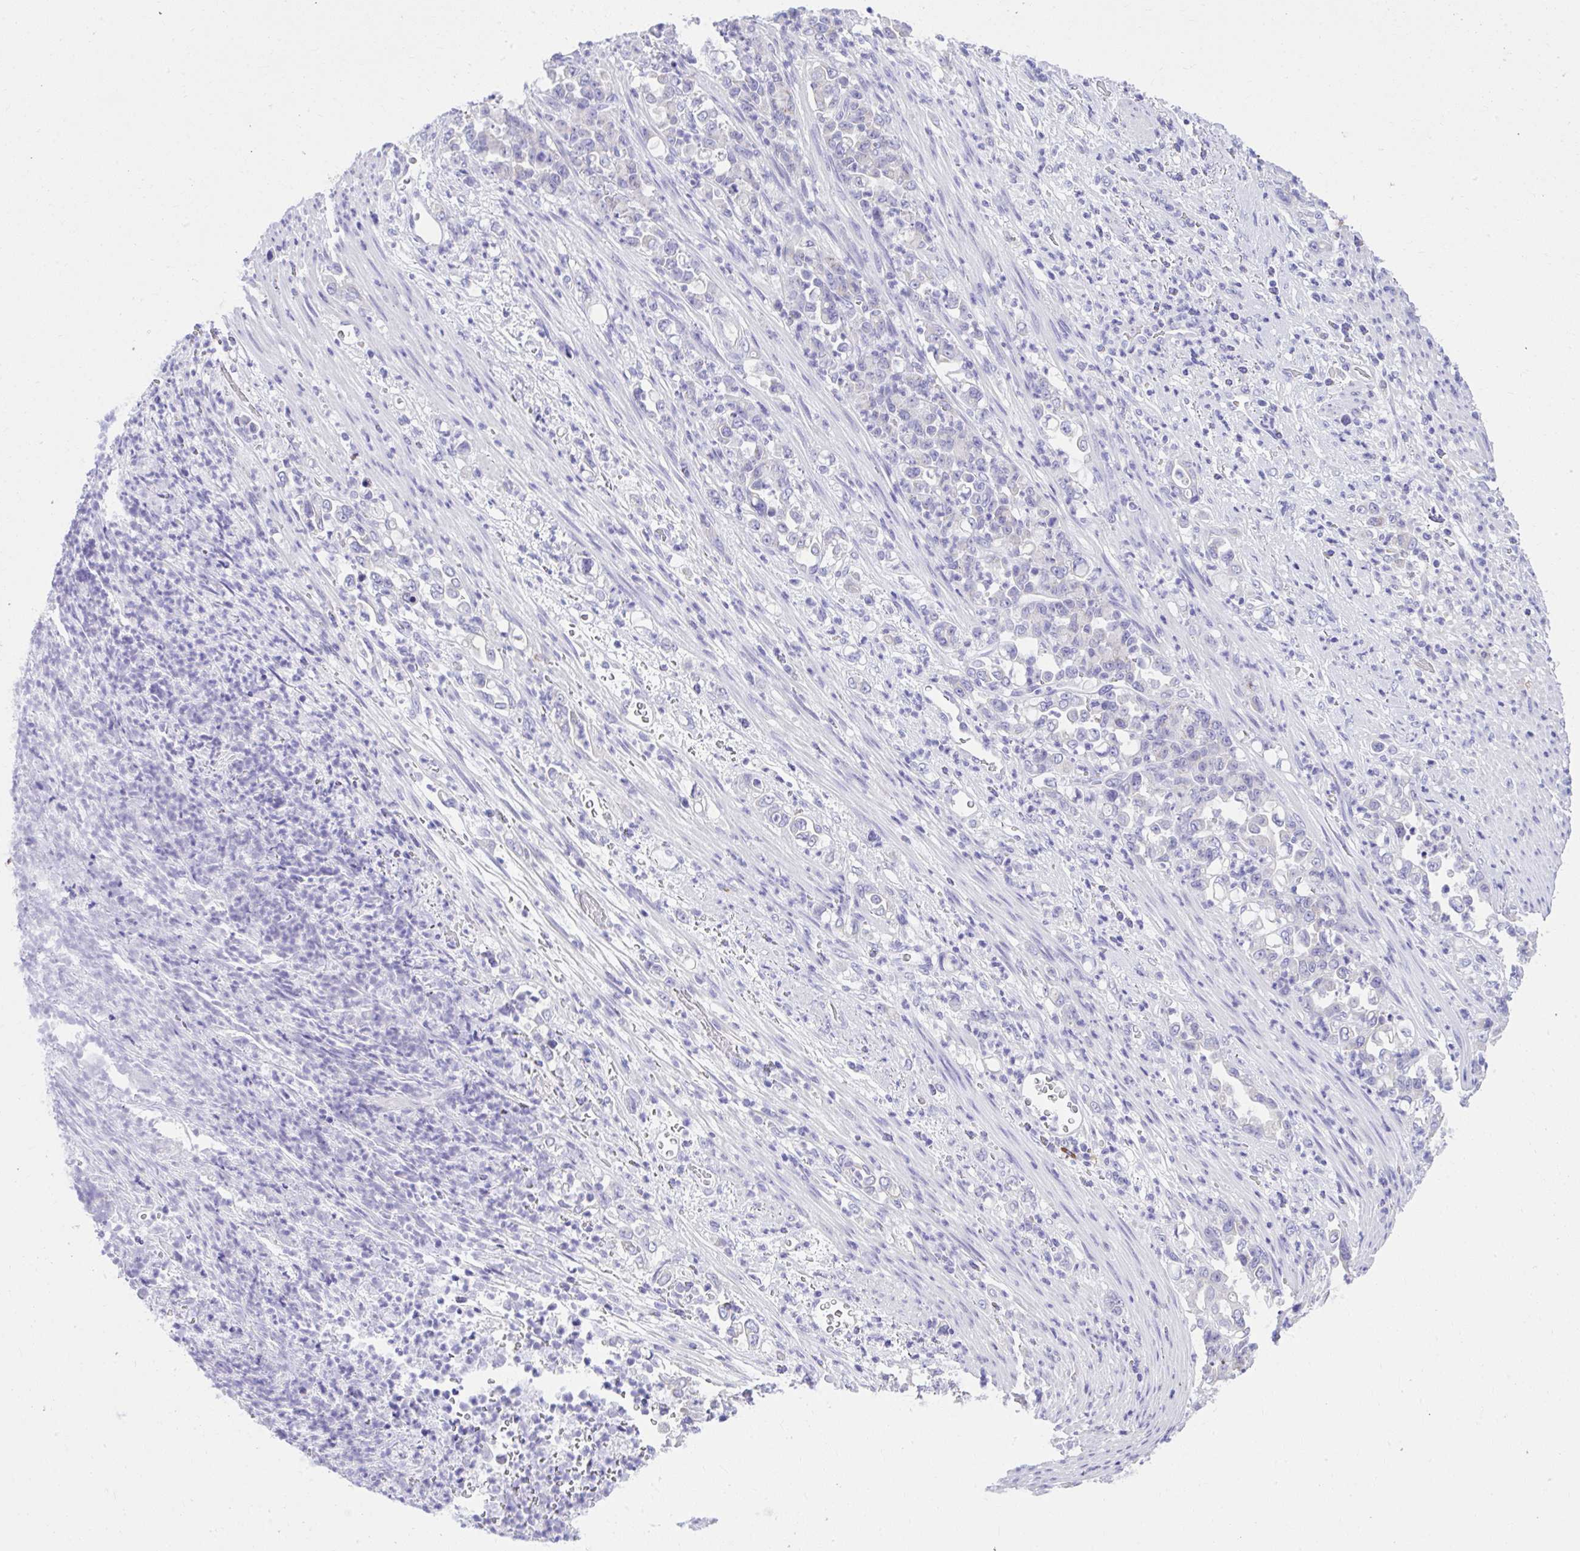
{"staining": {"intensity": "negative", "quantity": "none", "location": "none"}, "tissue": "stomach cancer", "cell_type": "Tumor cells", "image_type": "cancer", "snomed": [{"axis": "morphology", "description": "Normal tissue, NOS"}, {"axis": "morphology", "description": "Adenocarcinoma, NOS"}, {"axis": "topography", "description": "Stomach"}], "caption": "Photomicrograph shows no protein staining in tumor cells of stomach adenocarcinoma tissue. Nuclei are stained in blue.", "gene": "PSD", "patient": {"sex": "female", "age": 79}}